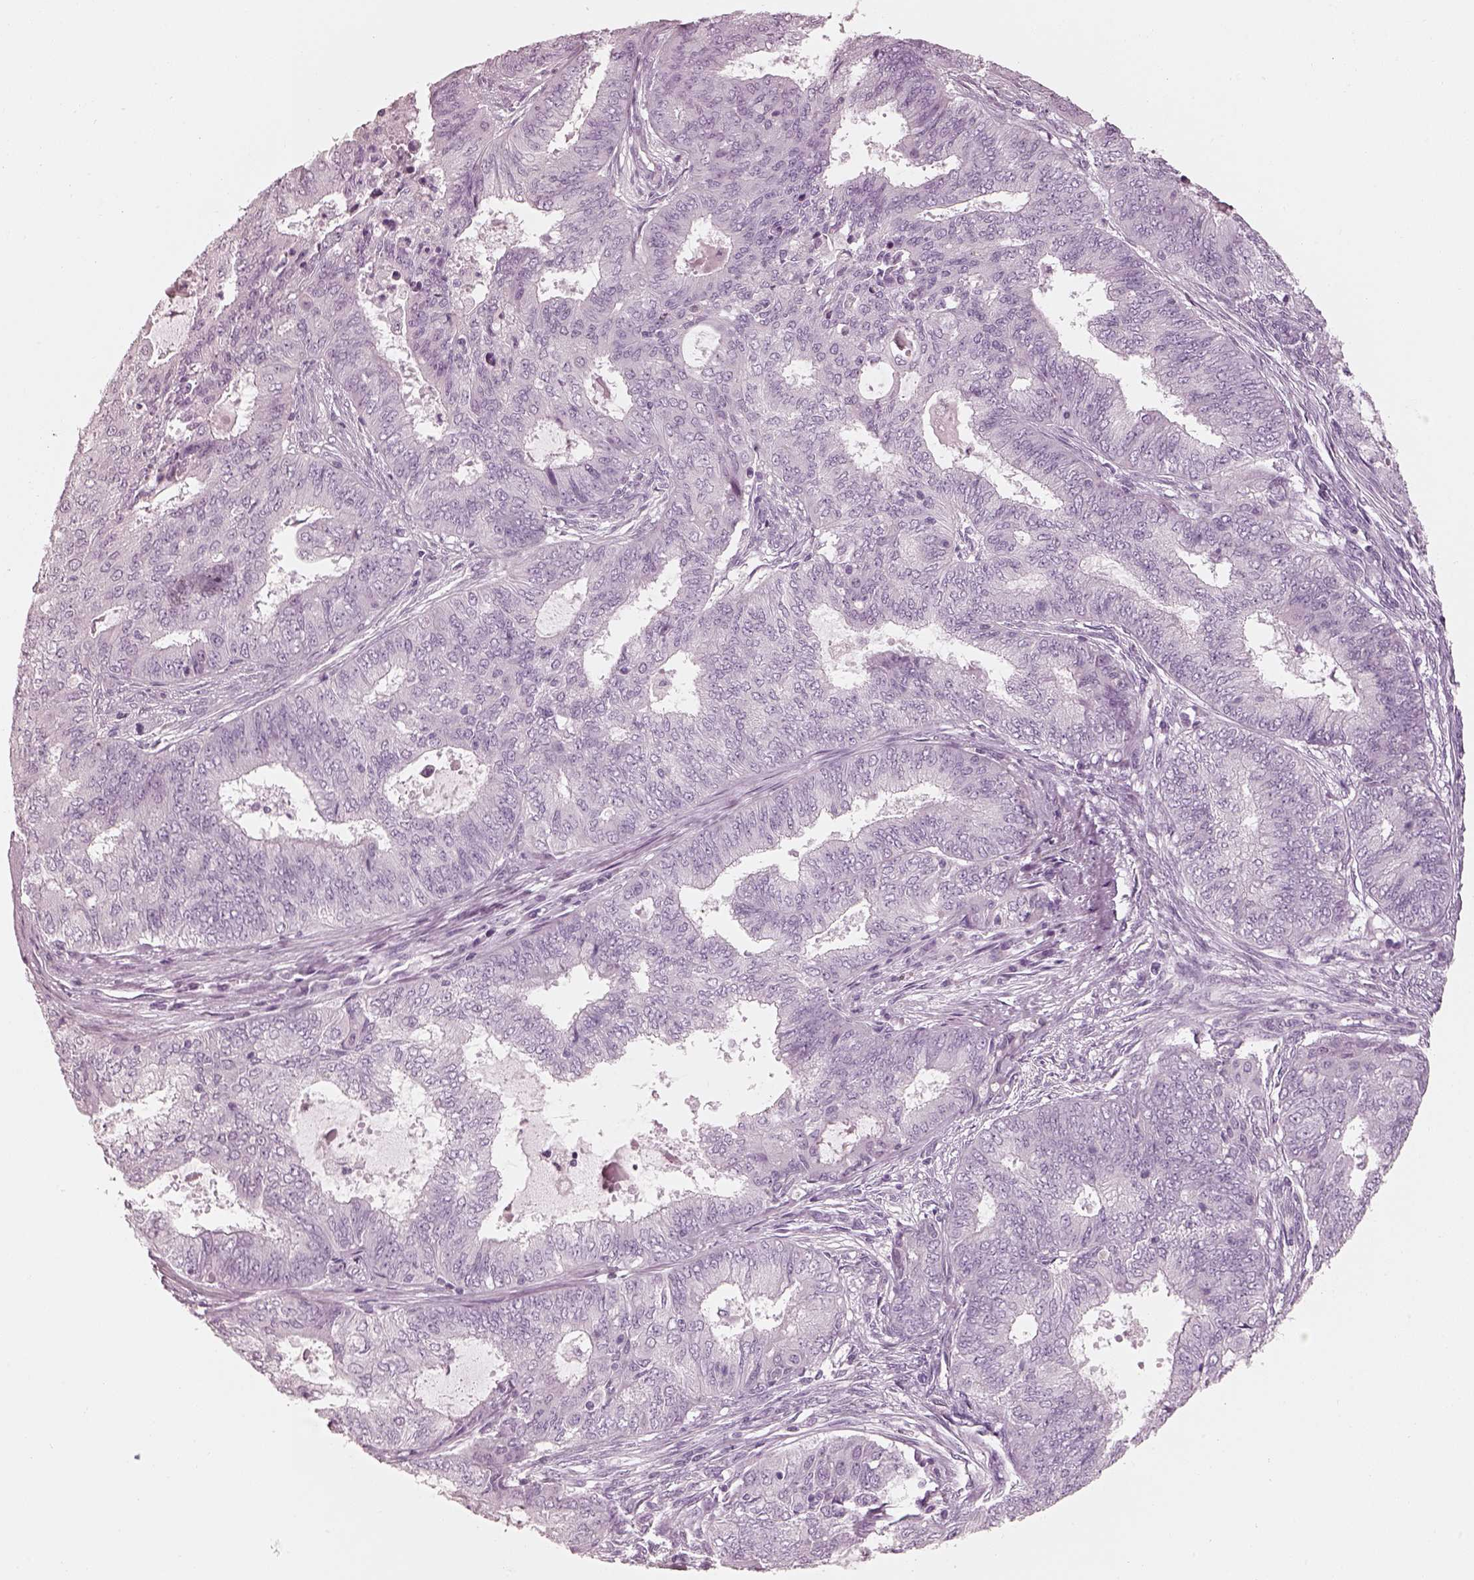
{"staining": {"intensity": "negative", "quantity": "none", "location": "none"}, "tissue": "endometrial cancer", "cell_type": "Tumor cells", "image_type": "cancer", "snomed": [{"axis": "morphology", "description": "Adenocarcinoma, NOS"}, {"axis": "topography", "description": "Endometrium"}], "caption": "Immunohistochemistry (IHC) photomicrograph of human endometrial cancer (adenocarcinoma) stained for a protein (brown), which demonstrates no staining in tumor cells. (DAB (3,3'-diaminobenzidine) IHC, high magnification).", "gene": "R3HDML", "patient": {"sex": "female", "age": 62}}